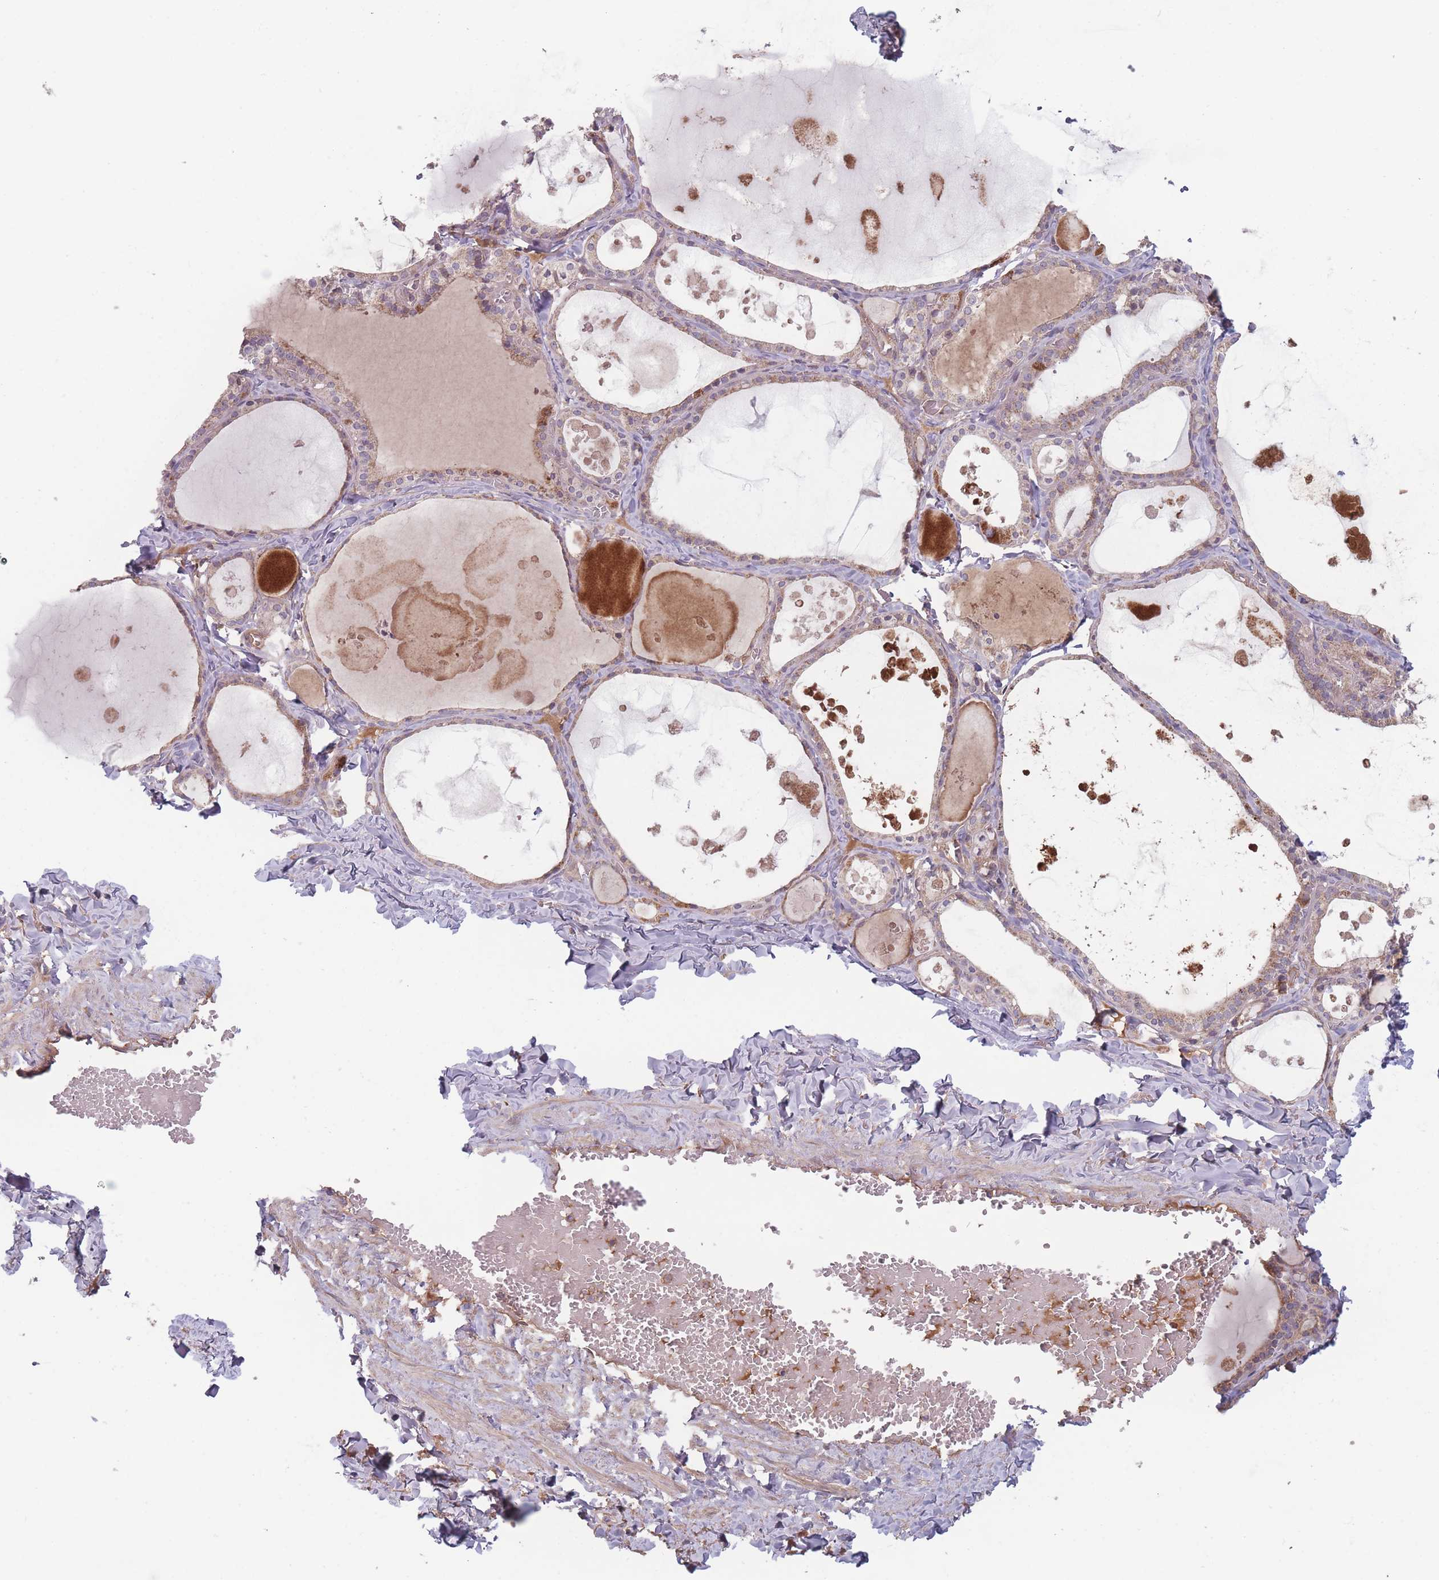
{"staining": {"intensity": "moderate", "quantity": ">75%", "location": "cytoplasmic/membranous"}, "tissue": "thyroid gland", "cell_type": "Glandular cells", "image_type": "normal", "snomed": [{"axis": "morphology", "description": "Normal tissue, NOS"}, {"axis": "topography", "description": "Thyroid gland"}], "caption": "Immunohistochemistry (IHC) staining of benign thyroid gland, which shows medium levels of moderate cytoplasmic/membranous expression in approximately >75% of glandular cells indicating moderate cytoplasmic/membranous protein expression. The staining was performed using DAB (brown) for protein detection and nuclei were counterstained in hematoxylin (blue).", "gene": "ATP5MGL", "patient": {"sex": "male", "age": 56}}